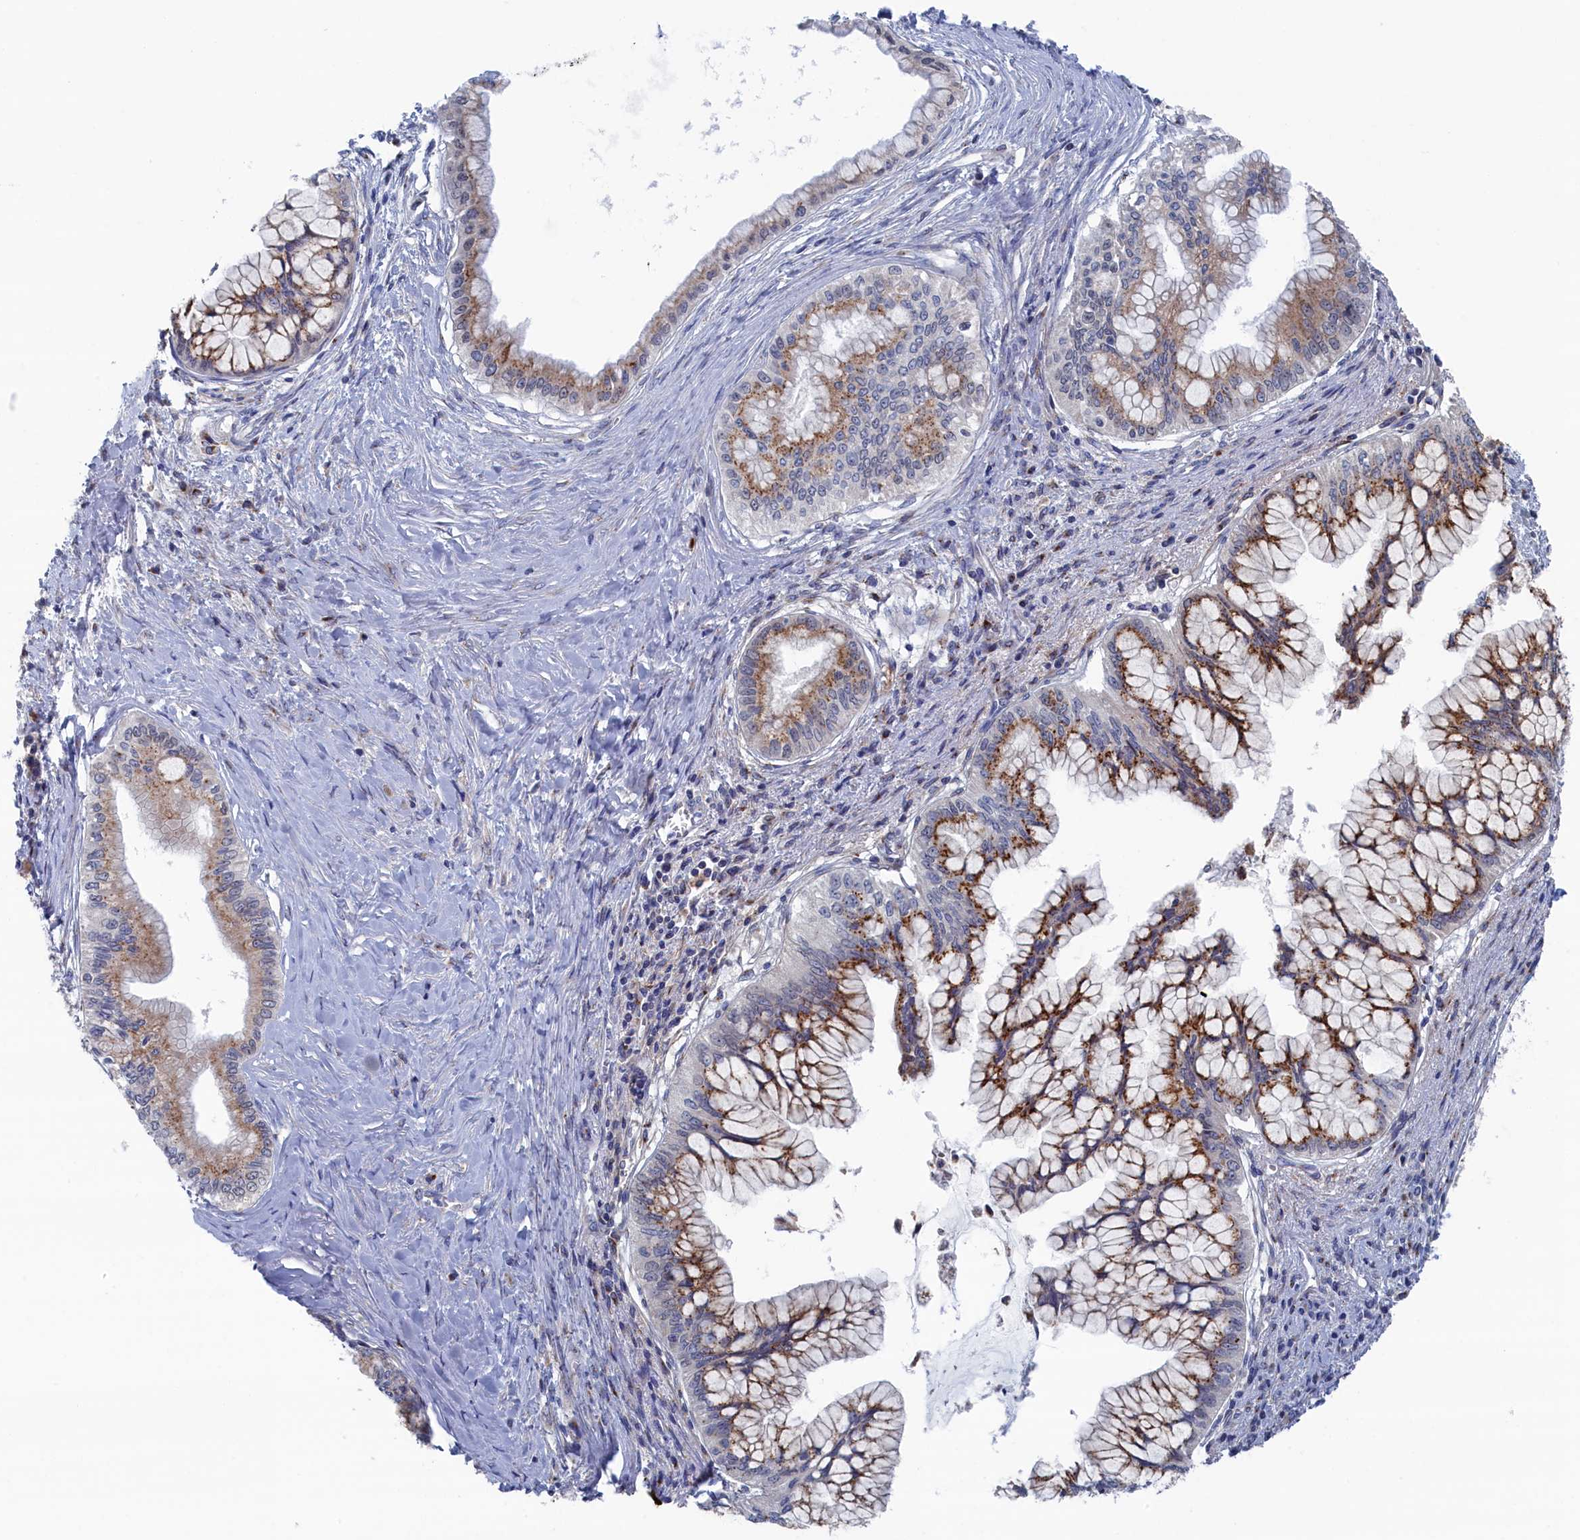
{"staining": {"intensity": "moderate", "quantity": ">75%", "location": "cytoplasmic/membranous"}, "tissue": "pancreatic cancer", "cell_type": "Tumor cells", "image_type": "cancer", "snomed": [{"axis": "morphology", "description": "Adenocarcinoma, NOS"}, {"axis": "topography", "description": "Pancreas"}], "caption": "IHC image of pancreatic cancer stained for a protein (brown), which exhibits medium levels of moderate cytoplasmic/membranous staining in approximately >75% of tumor cells.", "gene": "IRX1", "patient": {"sex": "male", "age": 46}}